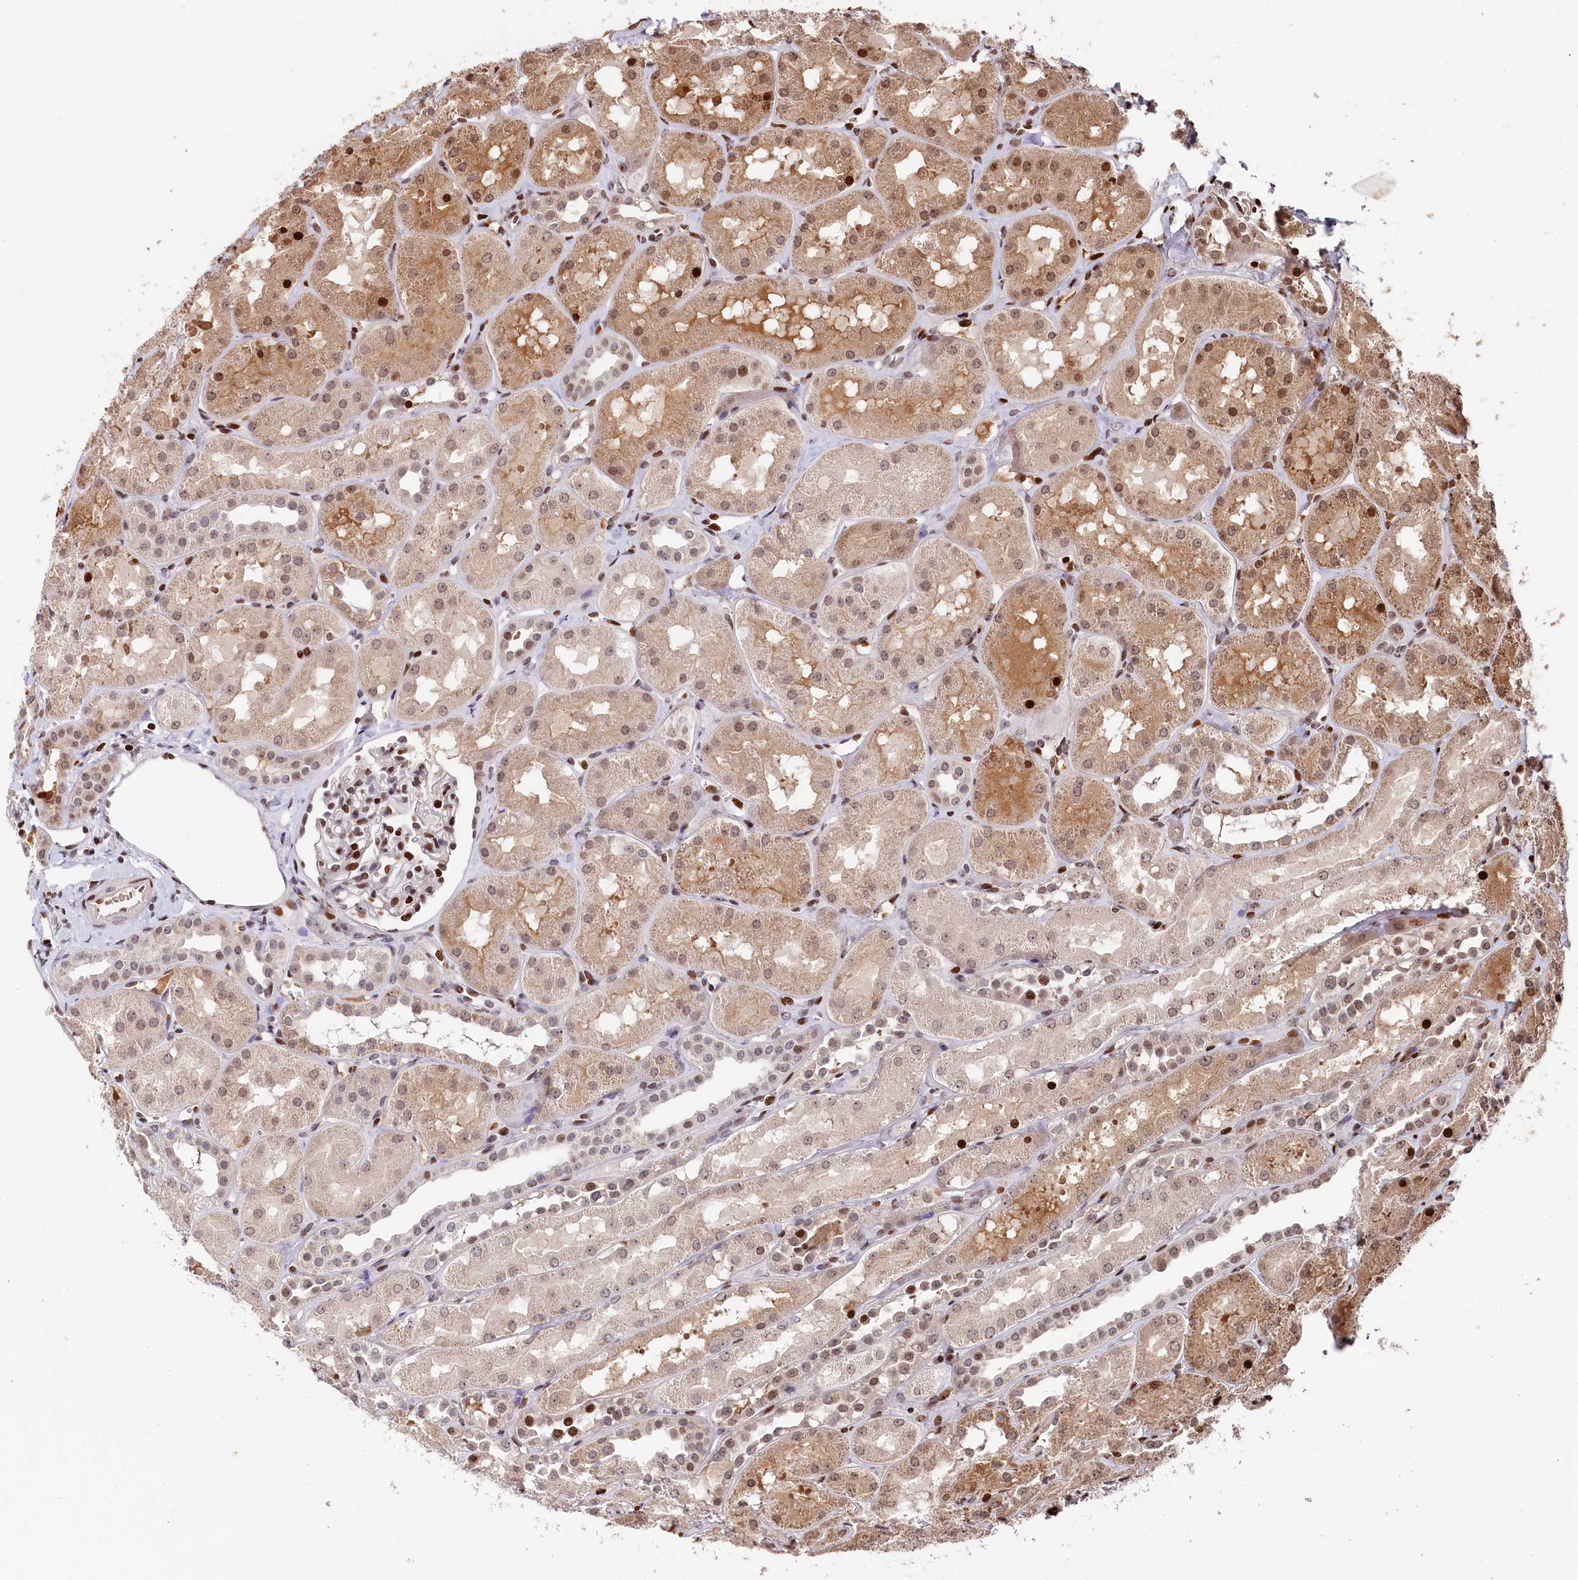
{"staining": {"intensity": "strong", "quantity": "25%-75%", "location": "nuclear"}, "tissue": "kidney", "cell_type": "Cells in glomeruli", "image_type": "normal", "snomed": [{"axis": "morphology", "description": "Normal tissue, NOS"}, {"axis": "topography", "description": "Kidney"}, {"axis": "topography", "description": "Urinary bladder"}], "caption": "Protein analysis of unremarkable kidney reveals strong nuclear expression in about 25%-75% of cells in glomeruli.", "gene": "MCF2L2", "patient": {"sex": "male", "age": 16}}